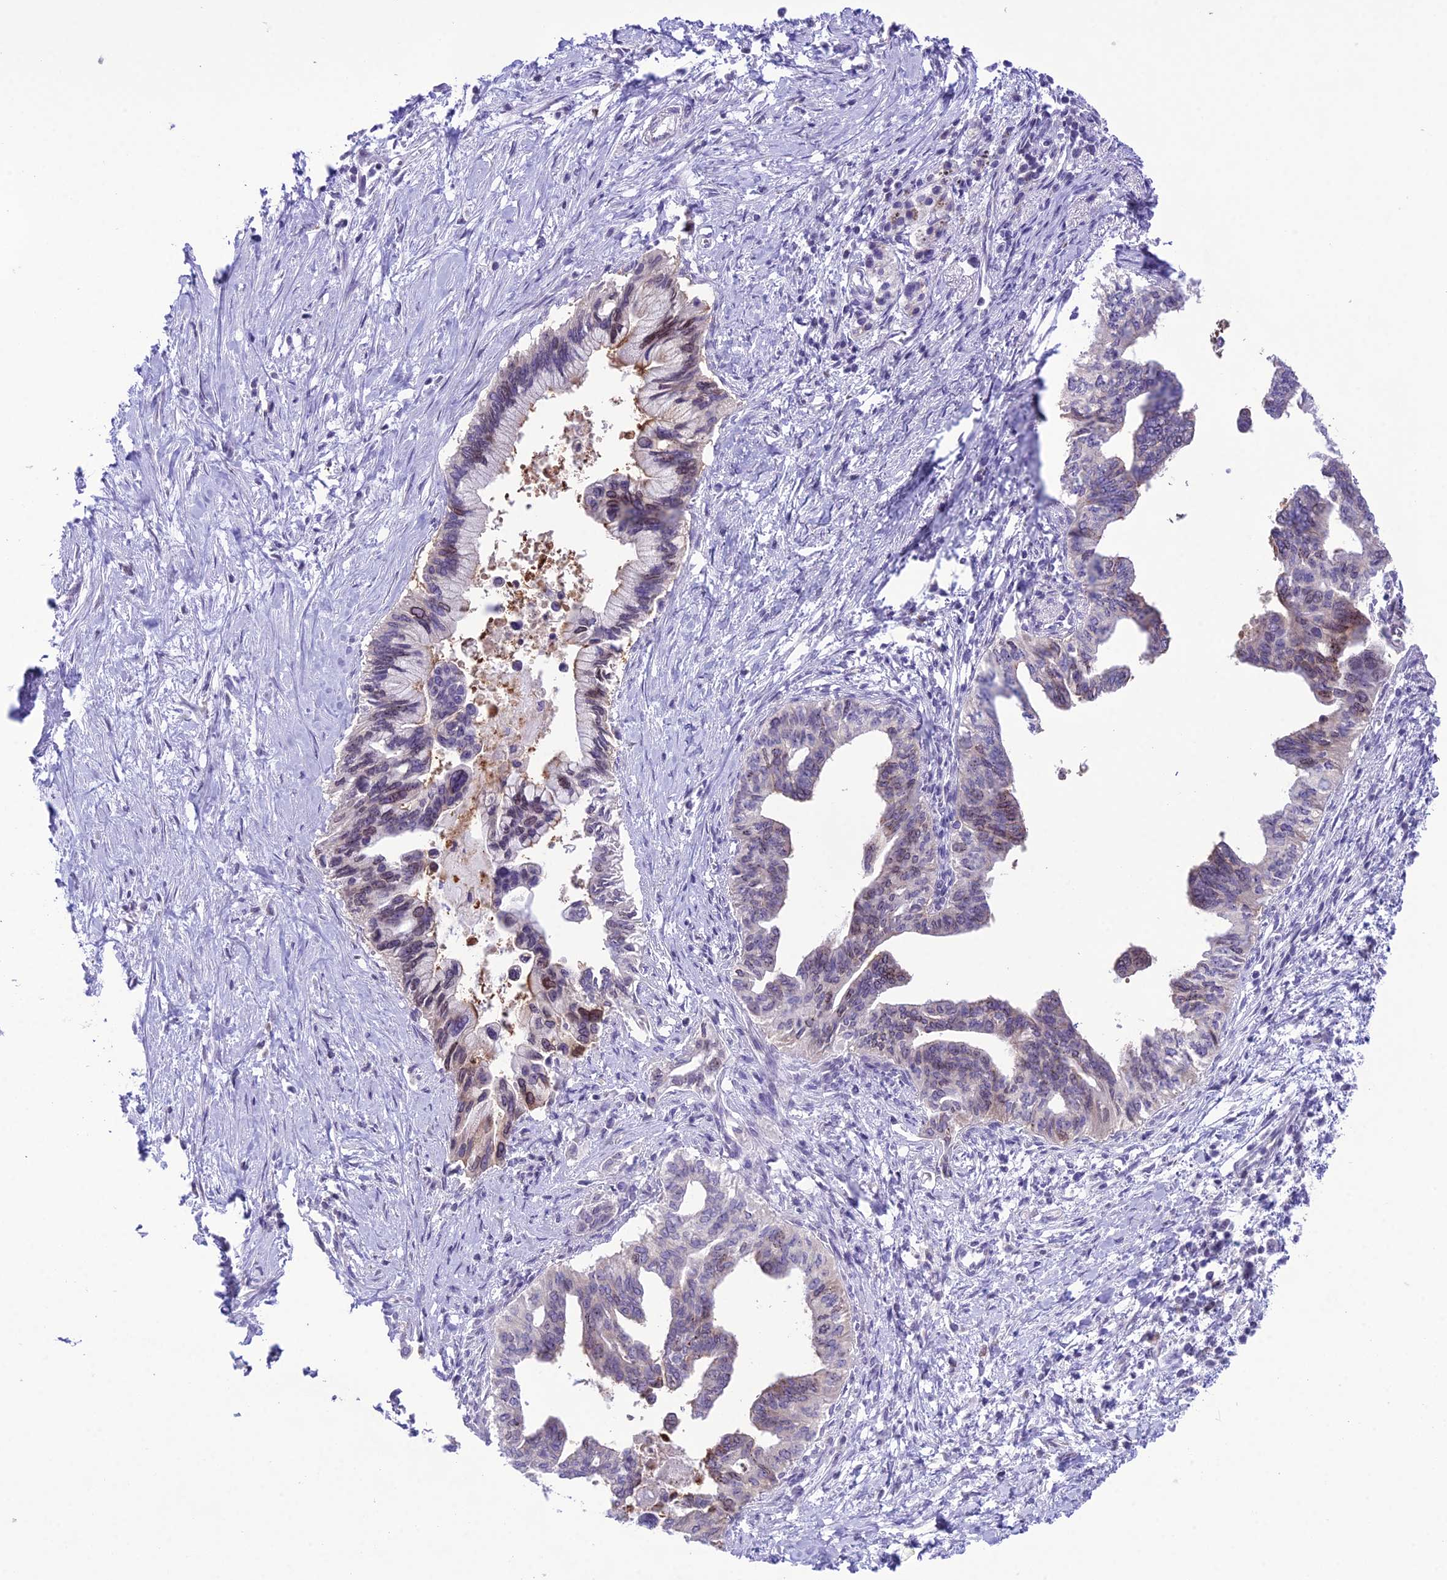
{"staining": {"intensity": "moderate", "quantity": "<25%", "location": "nuclear"}, "tissue": "pancreatic cancer", "cell_type": "Tumor cells", "image_type": "cancer", "snomed": [{"axis": "morphology", "description": "Adenocarcinoma, NOS"}, {"axis": "topography", "description": "Pancreas"}], "caption": "IHC of human pancreatic adenocarcinoma reveals low levels of moderate nuclear positivity in about <25% of tumor cells. The staining was performed using DAB (3,3'-diaminobenzidine) to visualize the protein expression in brown, while the nuclei were stained in blue with hematoxylin (Magnification: 20x).", "gene": "RPS26", "patient": {"sex": "female", "age": 83}}